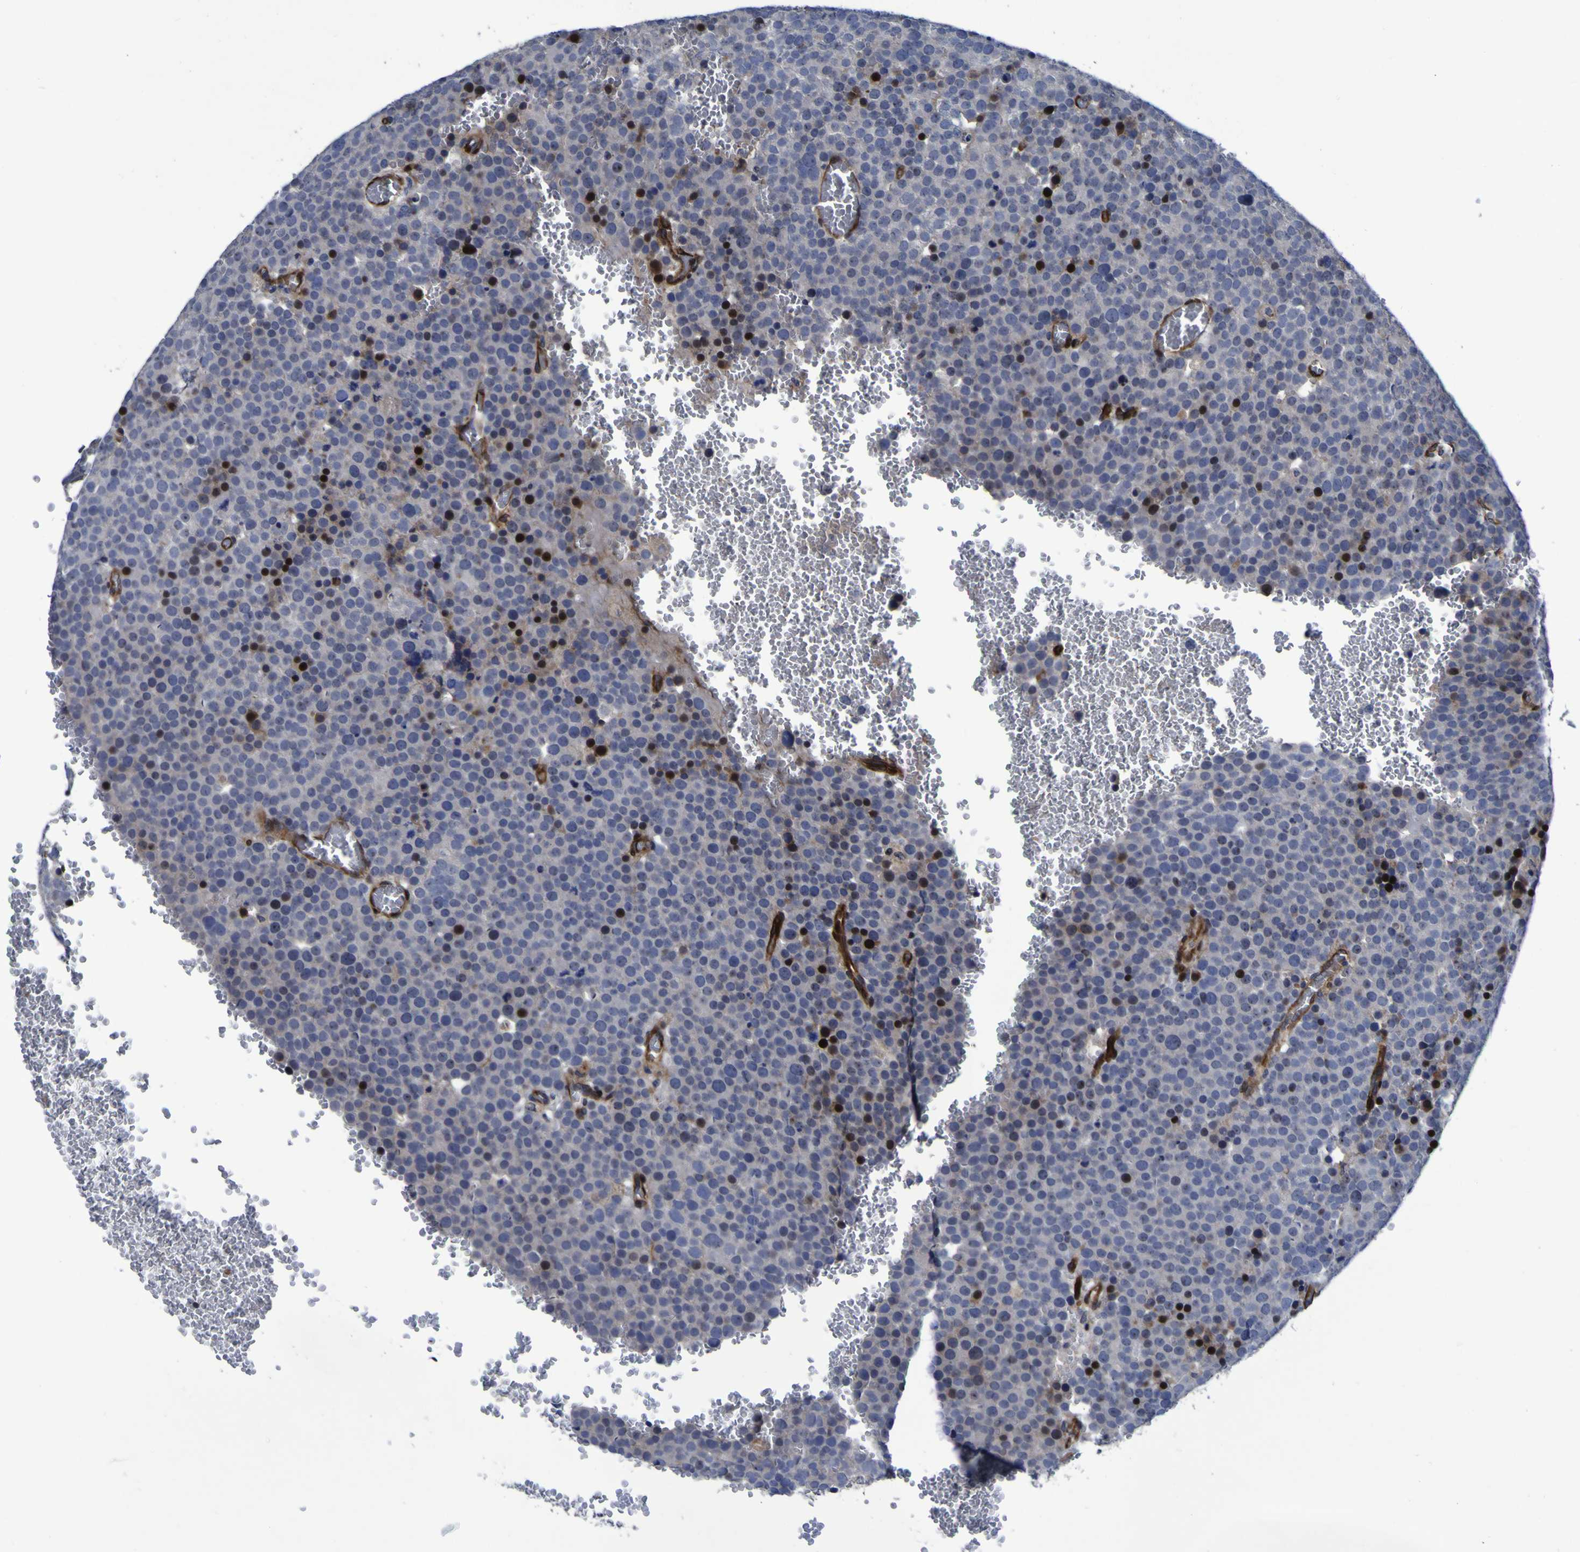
{"staining": {"intensity": "strong", "quantity": "<25%", "location": "nuclear"}, "tissue": "testis cancer", "cell_type": "Tumor cells", "image_type": "cancer", "snomed": [{"axis": "morphology", "description": "Seminoma, NOS"}, {"axis": "topography", "description": "Testis"}], "caption": "An IHC micrograph of neoplastic tissue is shown. Protein staining in brown highlights strong nuclear positivity in testis cancer (seminoma) within tumor cells.", "gene": "MGLL", "patient": {"sex": "male", "age": 71}}